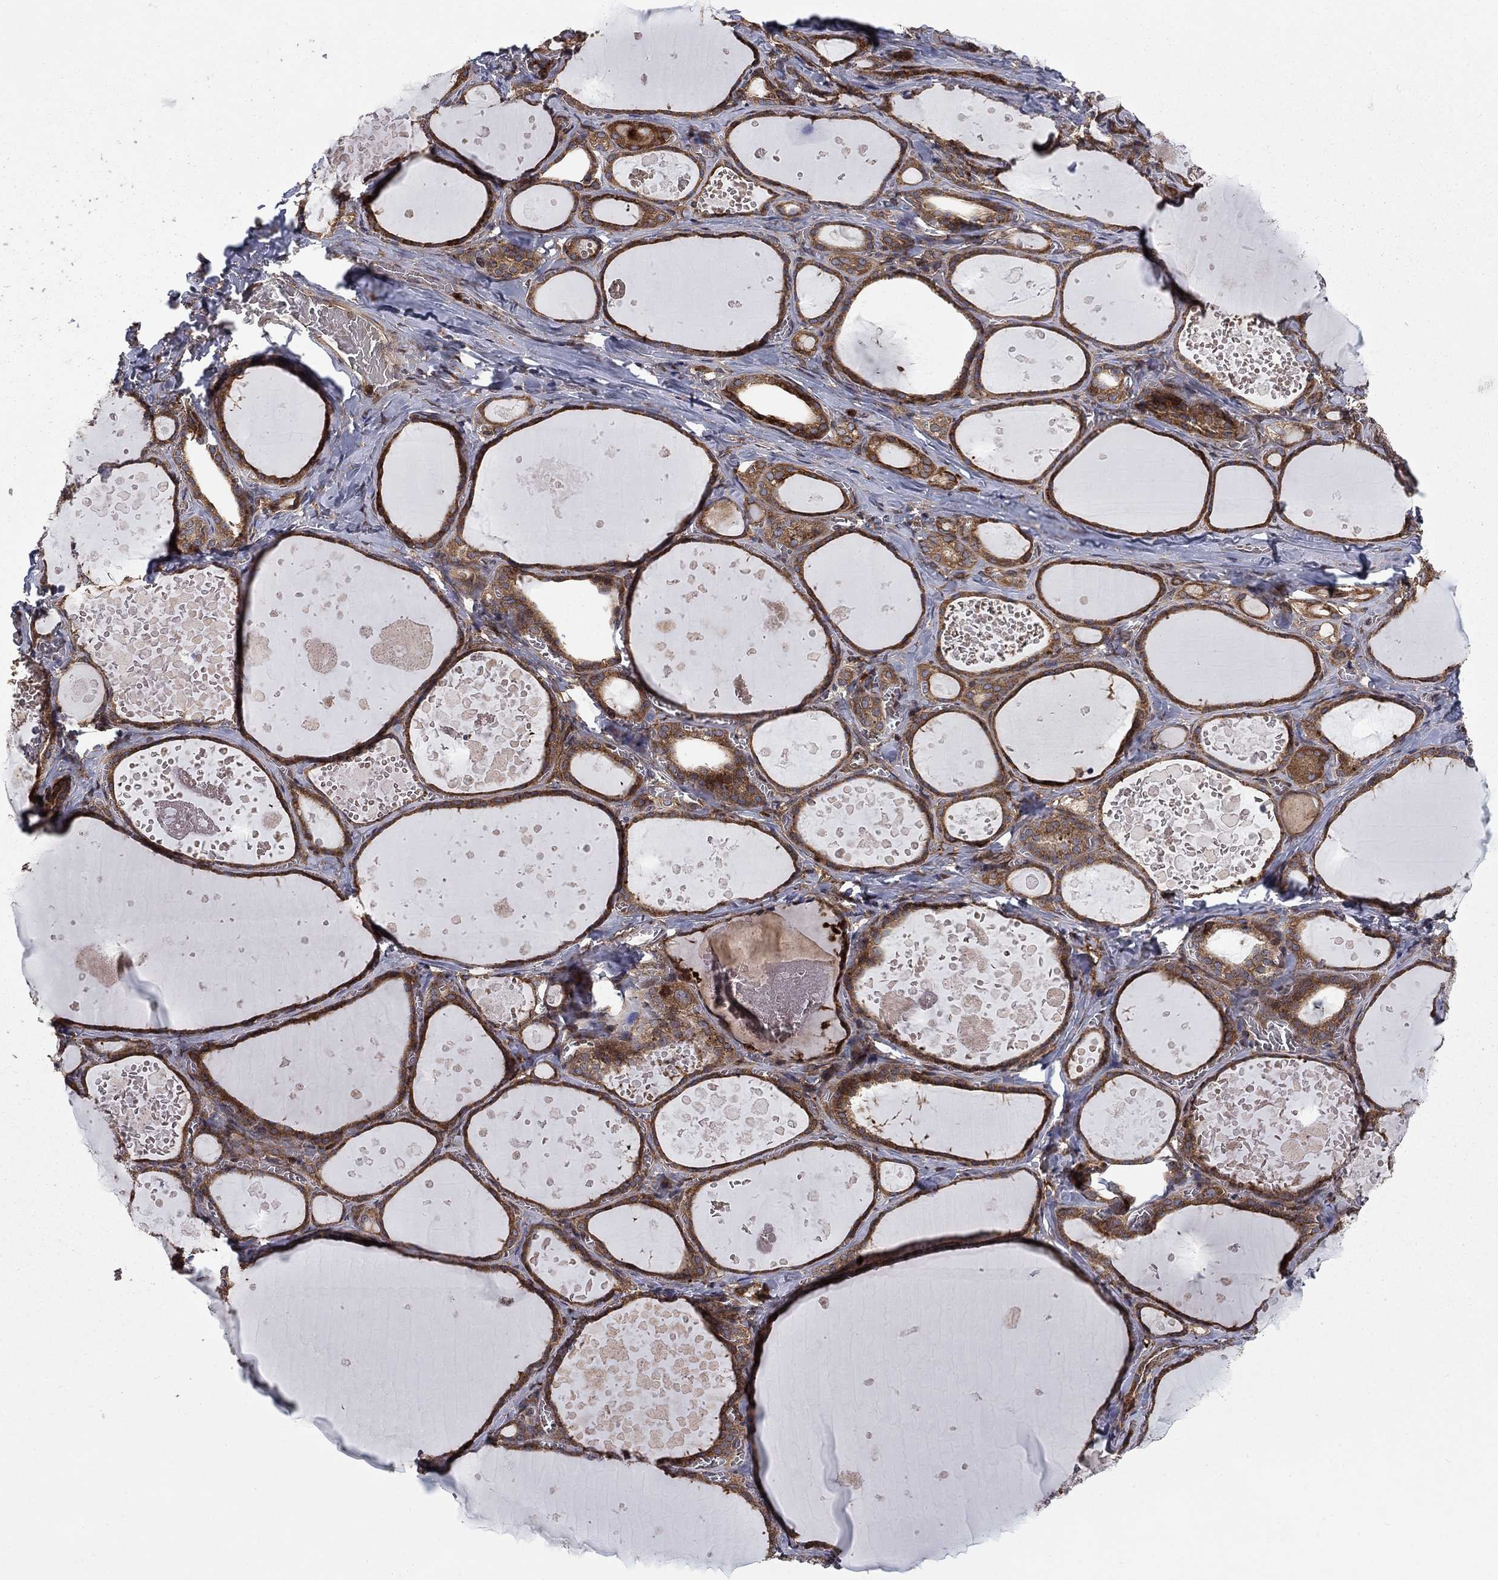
{"staining": {"intensity": "moderate", "quantity": ">75%", "location": "cytoplasmic/membranous"}, "tissue": "thyroid gland", "cell_type": "Glandular cells", "image_type": "normal", "snomed": [{"axis": "morphology", "description": "Normal tissue, NOS"}, {"axis": "topography", "description": "Thyroid gland"}], "caption": "The image exhibits staining of unremarkable thyroid gland, revealing moderate cytoplasmic/membranous protein staining (brown color) within glandular cells.", "gene": "HDAC4", "patient": {"sex": "female", "age": 56}}